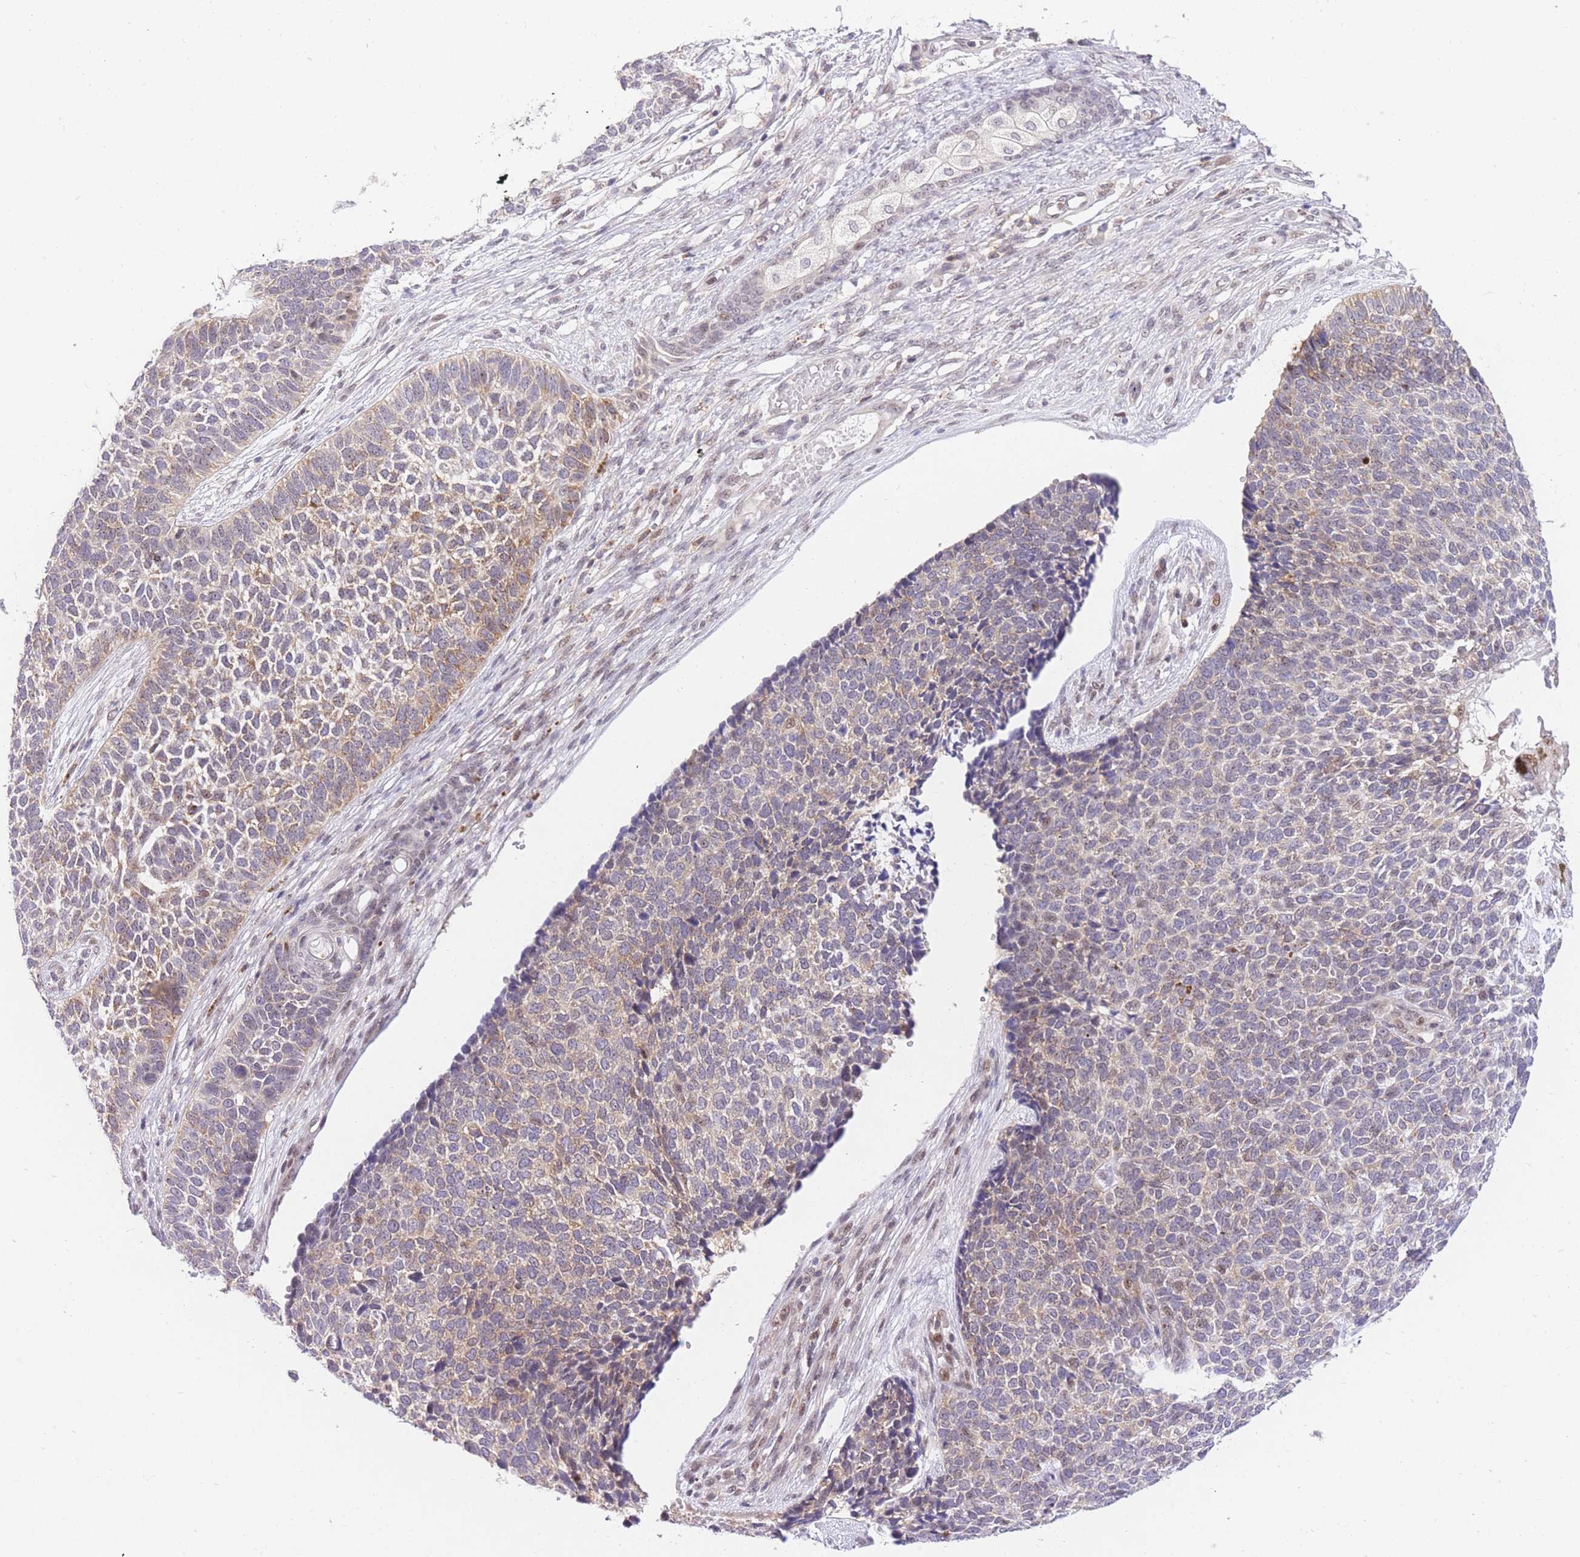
{"staining": {"intensity": "weak", "quantity": "<25%", "location": "cytoplasmic/membranous"}, "tissue": "skin cancer", "cell_type": "Tumor cells", "image_type": "cancer", "snomed": [{"axis": "morphology", "description": "Basal cell carcinoma"}, {"axis": "topography", "description": "Skin"}], "caption": "Skin cancer was stained to show a protein in brown. There is no significant staining in tumor cells. (Immunohistochemistry, brightfield microscopy, high magnification).", "gene": "STK39", "patient": {"sex": "female", "age": 84}}